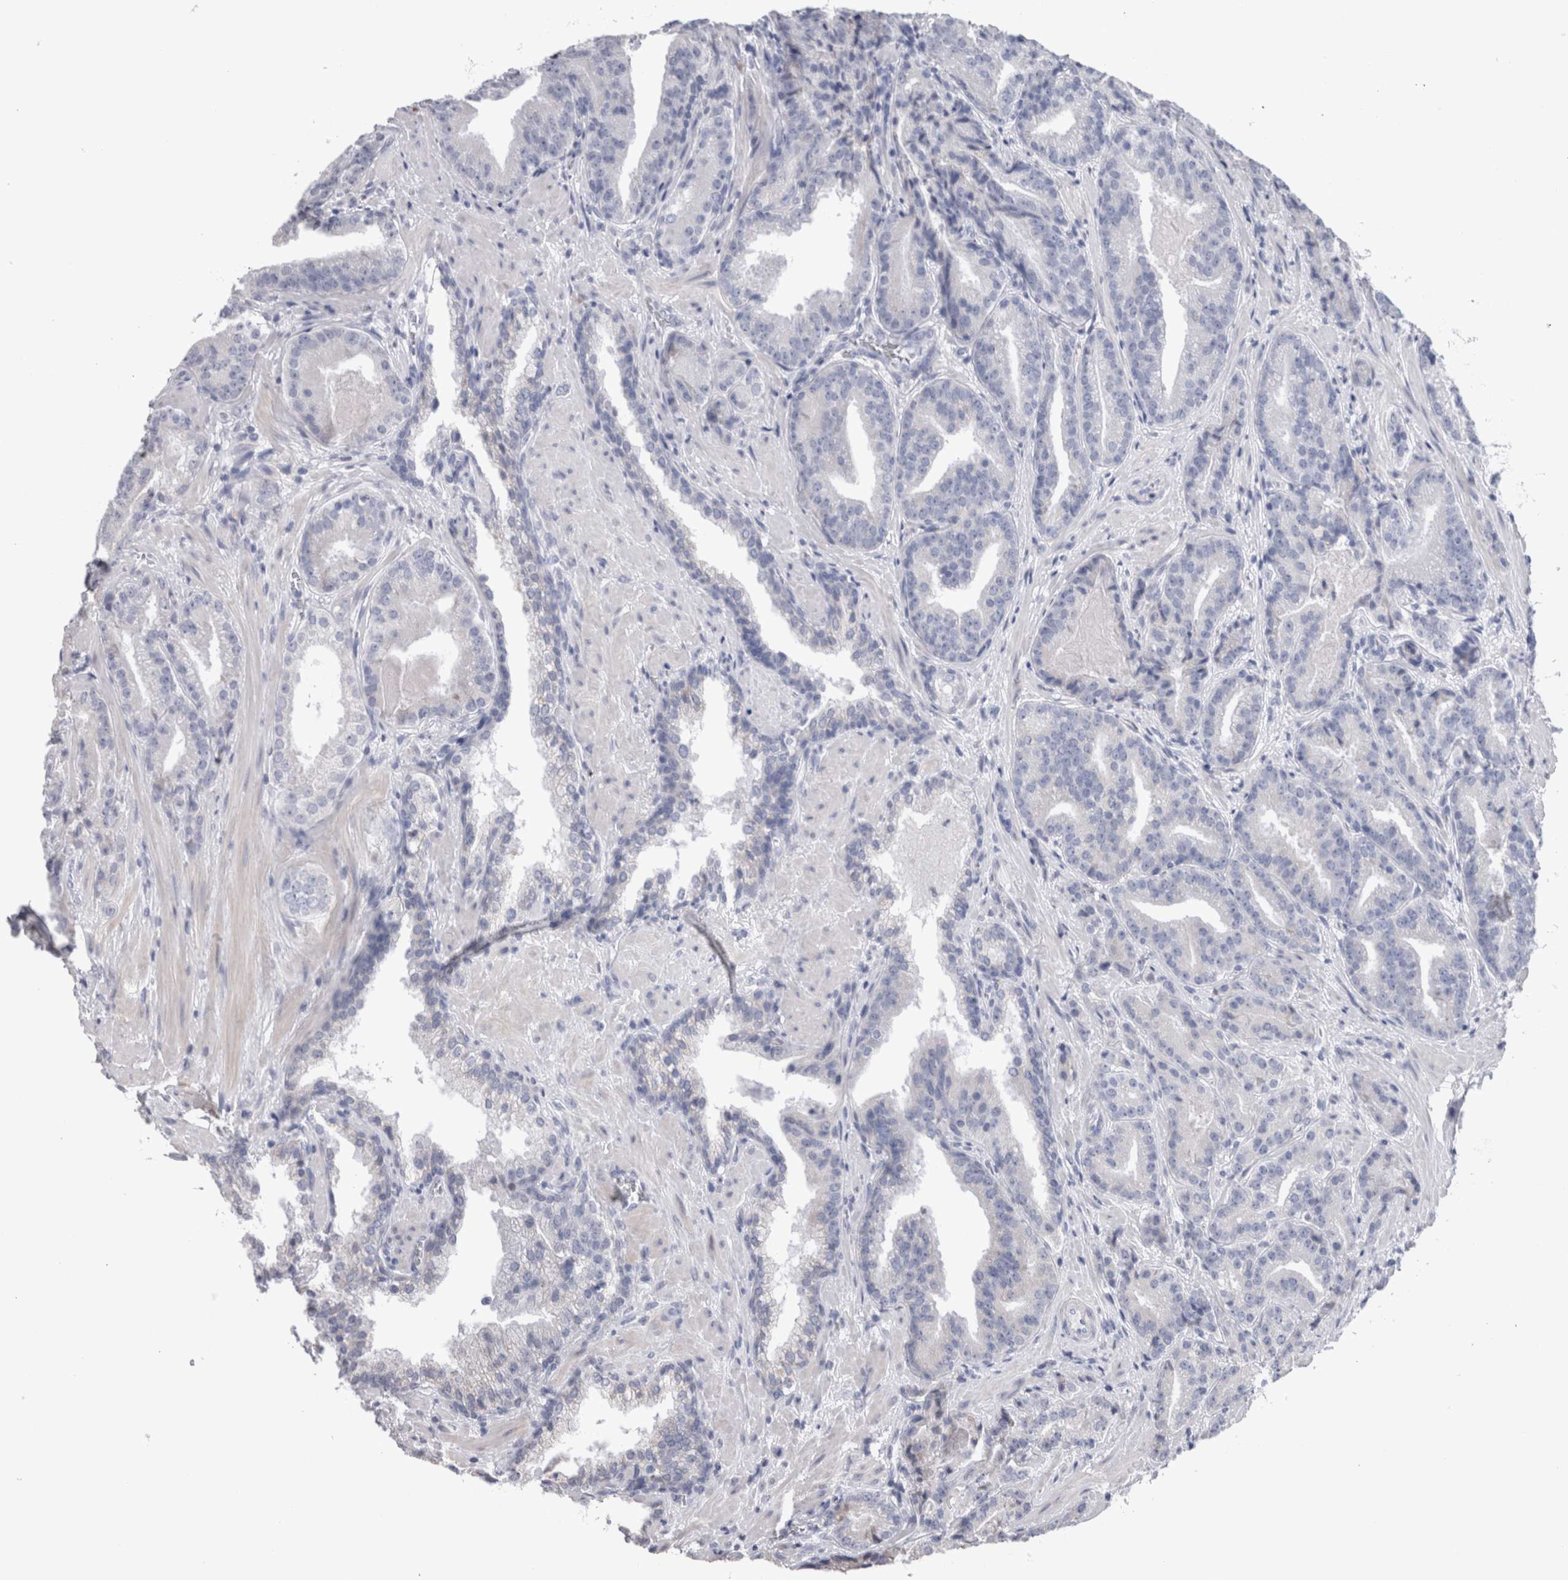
{"staining": {"intensity": "negative", "quantity": "none", "location": "none"}, "tissue": "prostate cancer", "cell_type": "Tumor cells", "image_type": "cancer", "snomed": [{"axis": "morphology", "description": "Adenocarcinoma, Low grade"}, {"axis": "topography", "description": "Prostate"}], "caption": "The IHC micrograph has no significant staining in tumor cells of adenocarcinoma (low-grade) (prostate) tissue.", "gene": "GDAP1", "patient": {"sex": "male", "age": 67}}